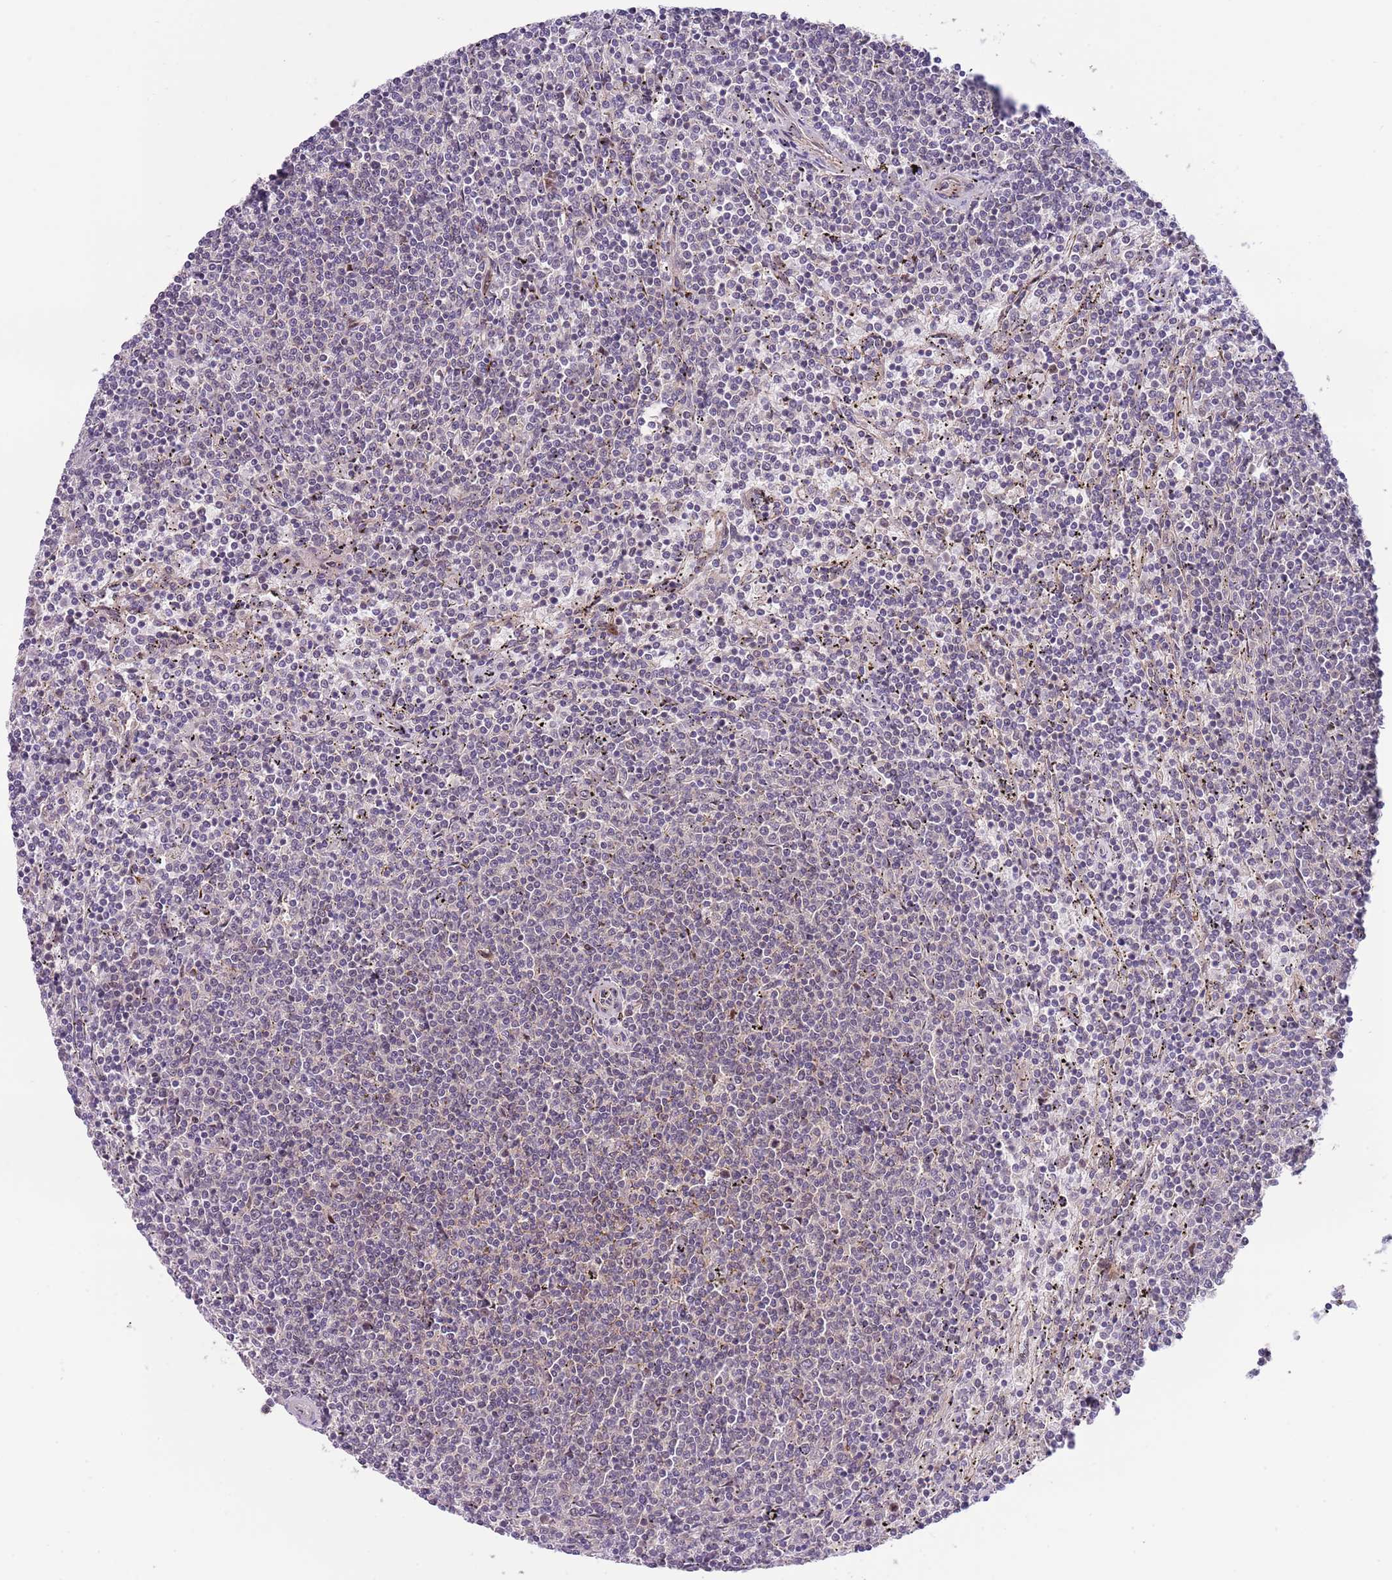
{"staining": {"intensity": "negative", "quantity": "none", "location": "none"}, "tissue": "lymphoma", "cell_type": "Tumor cells", "image_type": "cancer", "snomed": [{"axis": "morphology", "description": "Malignant lymphoma, non-Hodgkin's type, Low grade"}, {"axis": "topography", "description": "Spleen"}], "caption": "Tumor cells show no significant expression in malignant lymphoma, non-Hodgkin's type (low-grade).", "gene": "PRR16", "patient": {"sex": "female", "age": 50}}